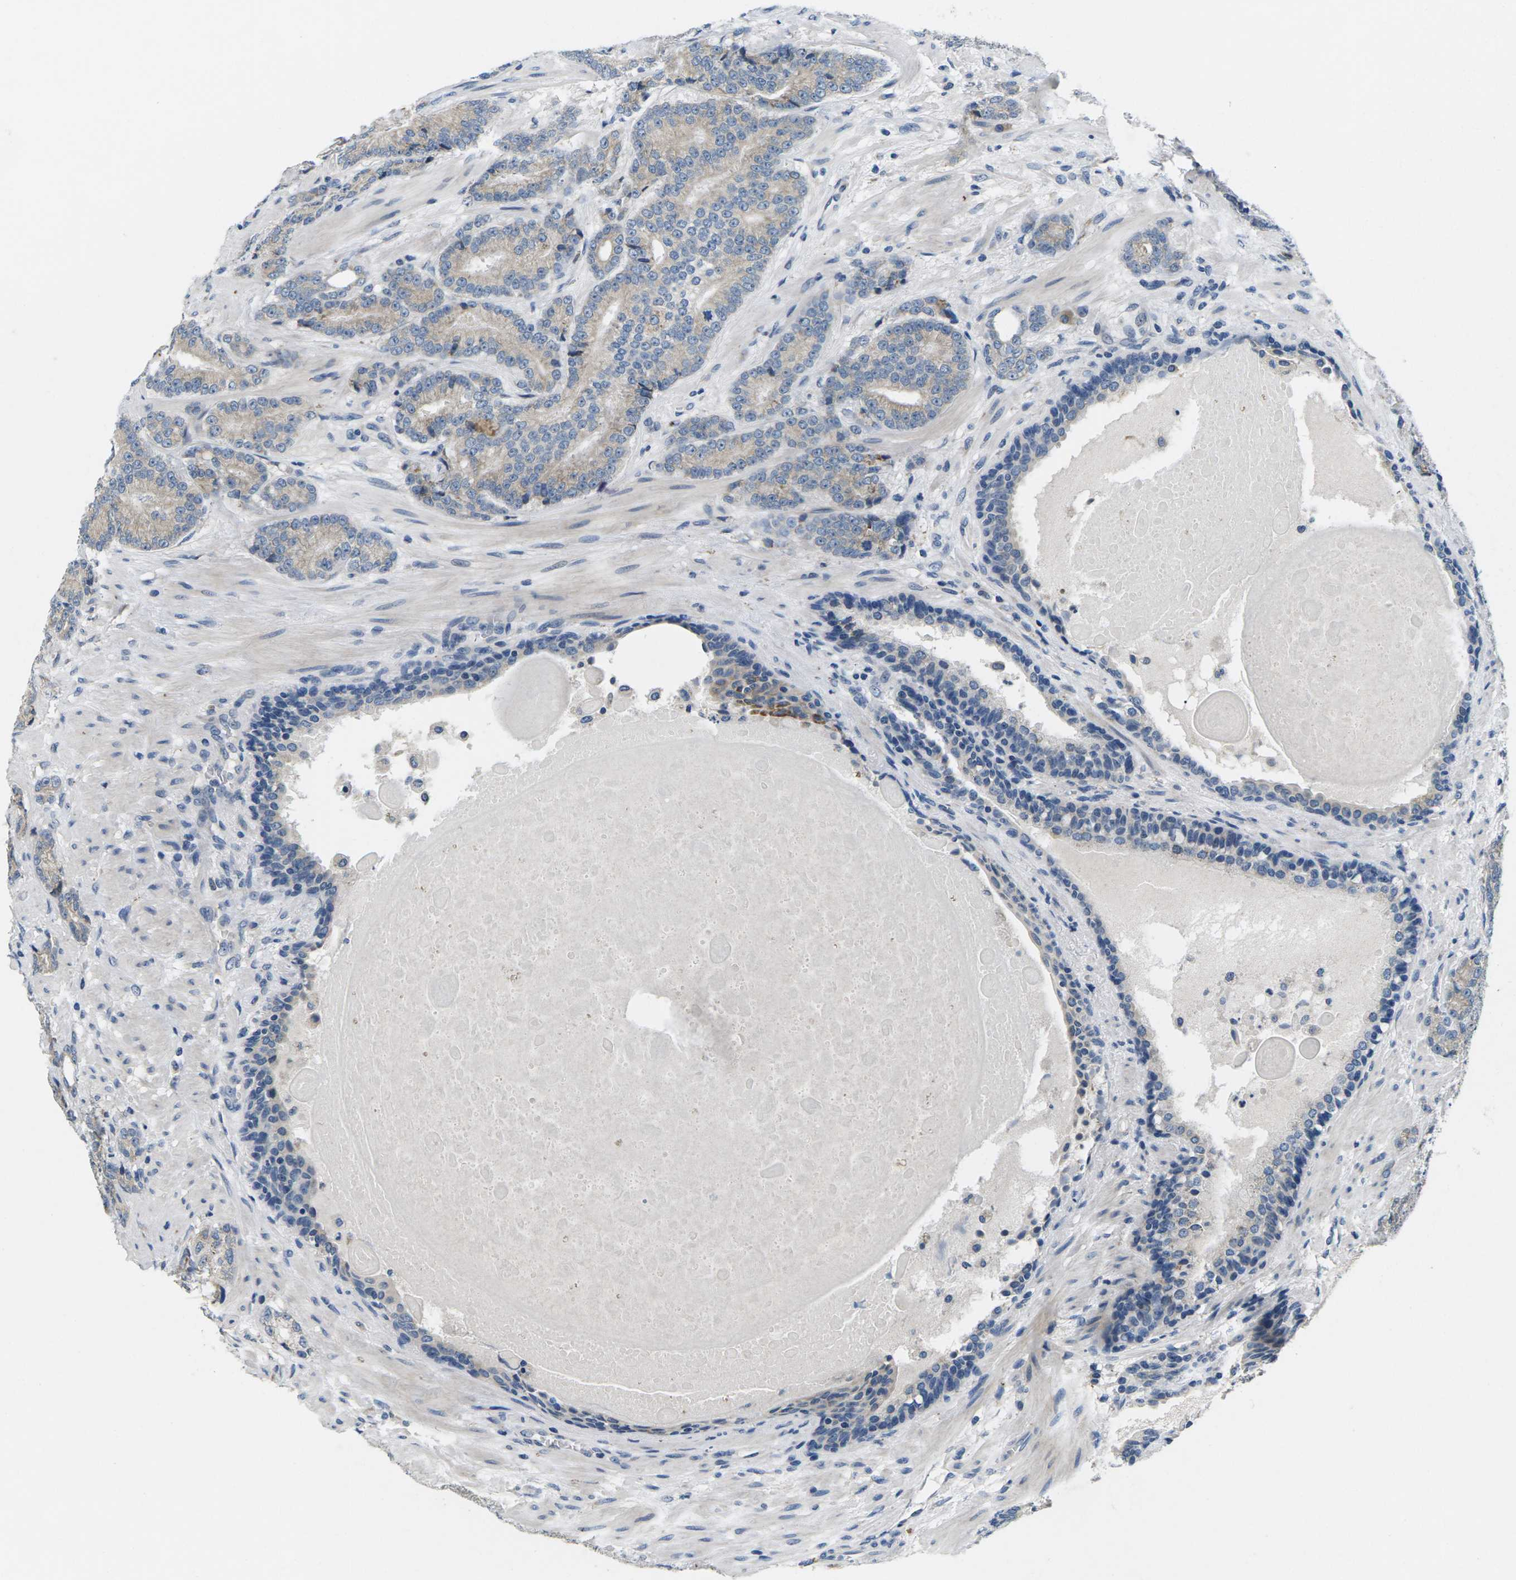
{"staining": {"intensity": "negative", "quantity": "none", "location": "none"}, "tissue": "prostate cancer", "cell_type": "Tumor cells", "image_type": "cancer", "snomed": [{"axis": "morphology", "description": "Adenocarcinoma, High grade"}, {"axis": "topography", "description": "Prostate"}], "caption": "Prostate adenocarcinoma (high-grade) was stained to show a protein in brown. There is no significant expression in tumor cells.", "gene": "ERGIC3", "patient": {"sex": "male", "age": 61}}